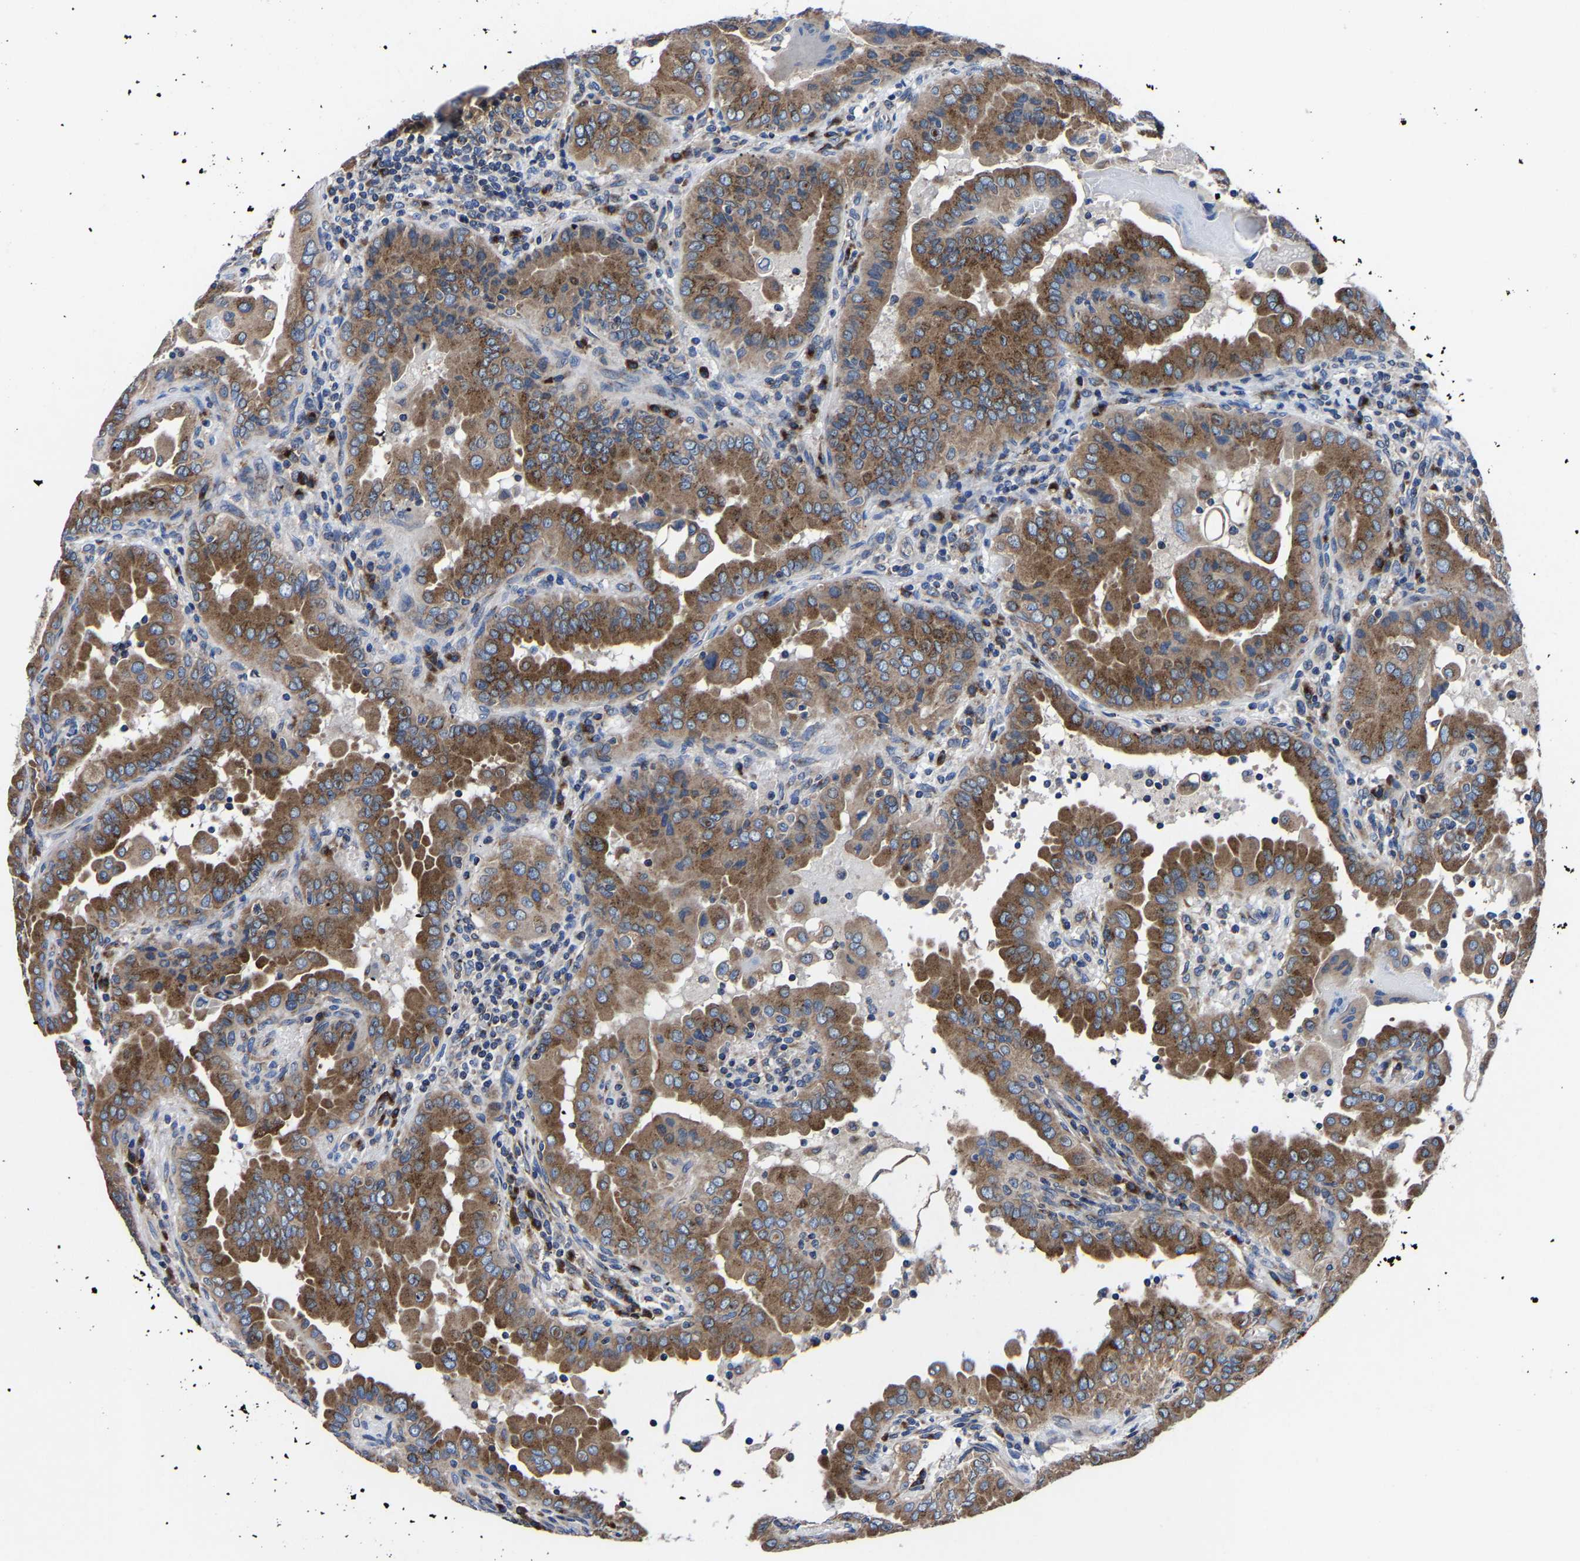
{"staining": {"intensity": "moderate", "quantity": ">75%", "location": "cytoplasmic/membranous"}, "tissue": "thyroid cancer", "cell_type": "Tumor cells", "image_type": "cancer", "snomed": [{"axis": "morphology", "description": "Papillary adenocarcinoma, NOS"}, {"axis": "topography", "description": "Thyroid gland"}], "caption": "Thyroid cancer (papillary adenocarcinoma) stained for a protein (brown) reveals moderate cytoplasmic/membranous positive positivity in approximately >75% of tumor cells.", "gene": "EBAG9", "patient": {"sex": "male", "age": 33}}